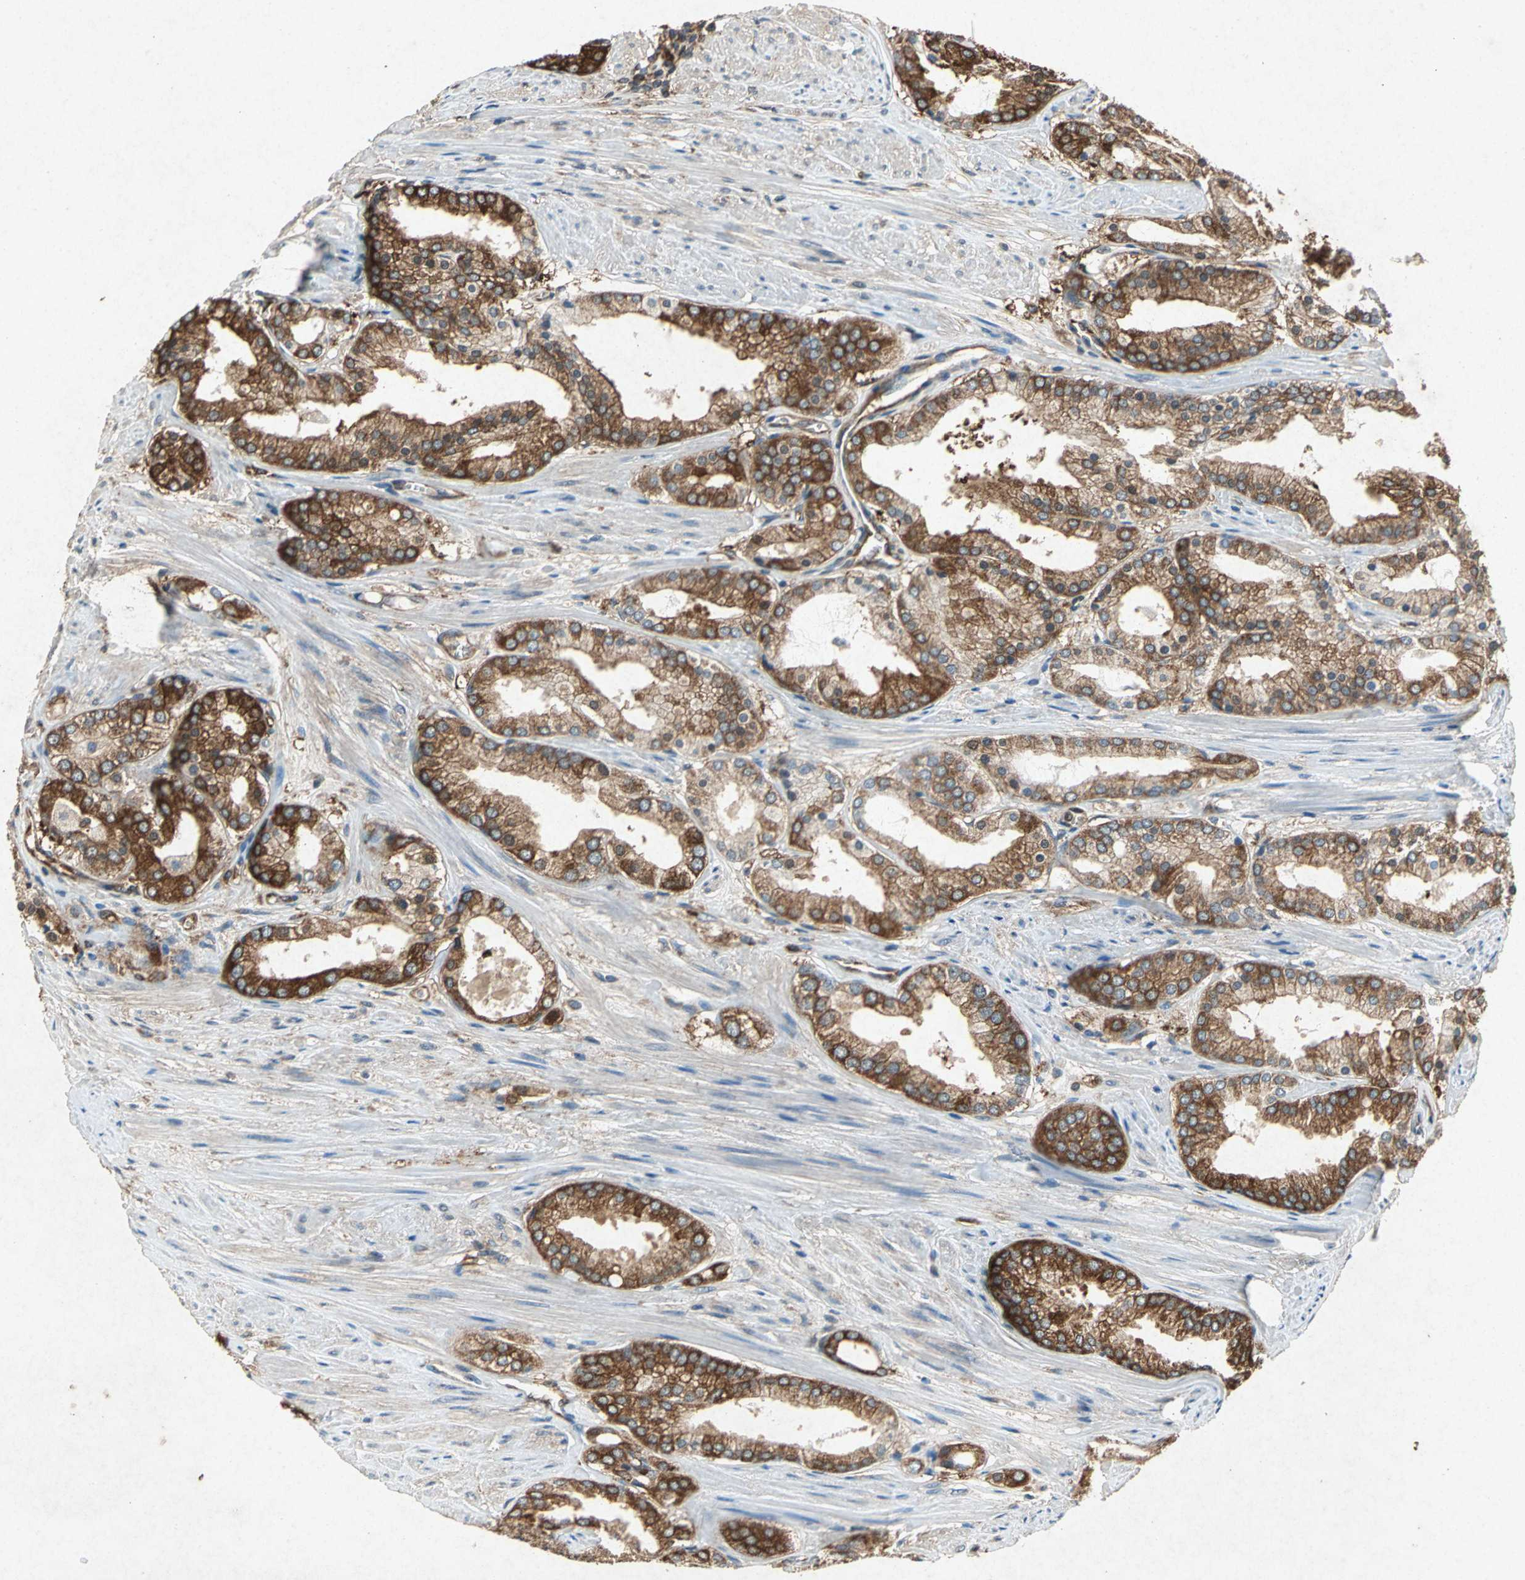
{"staining": {"intensity": "moderate", "quantity": ">75%", "location": "cytoplasmic/membranous"}, "tissue": "prostate cancer", "cell_type": "Tumor cells", "image_type": "cancer", "snomed": [{"axis": "morphology", "description": "Adenocarcinoma, High grade"}, {"axis": "topography", "description": "Prostate"}], "caption": "The photomicrograph reveals immunohistochemical staining of prostate cancer (adenocarcinoma (high-grade)). There is moderate cytoplasmic/membranous staining is identified in approximately >75% of tumor cells.", "gene": "HSP90AB1", "patient": {"sex": "male", "age": 61}}